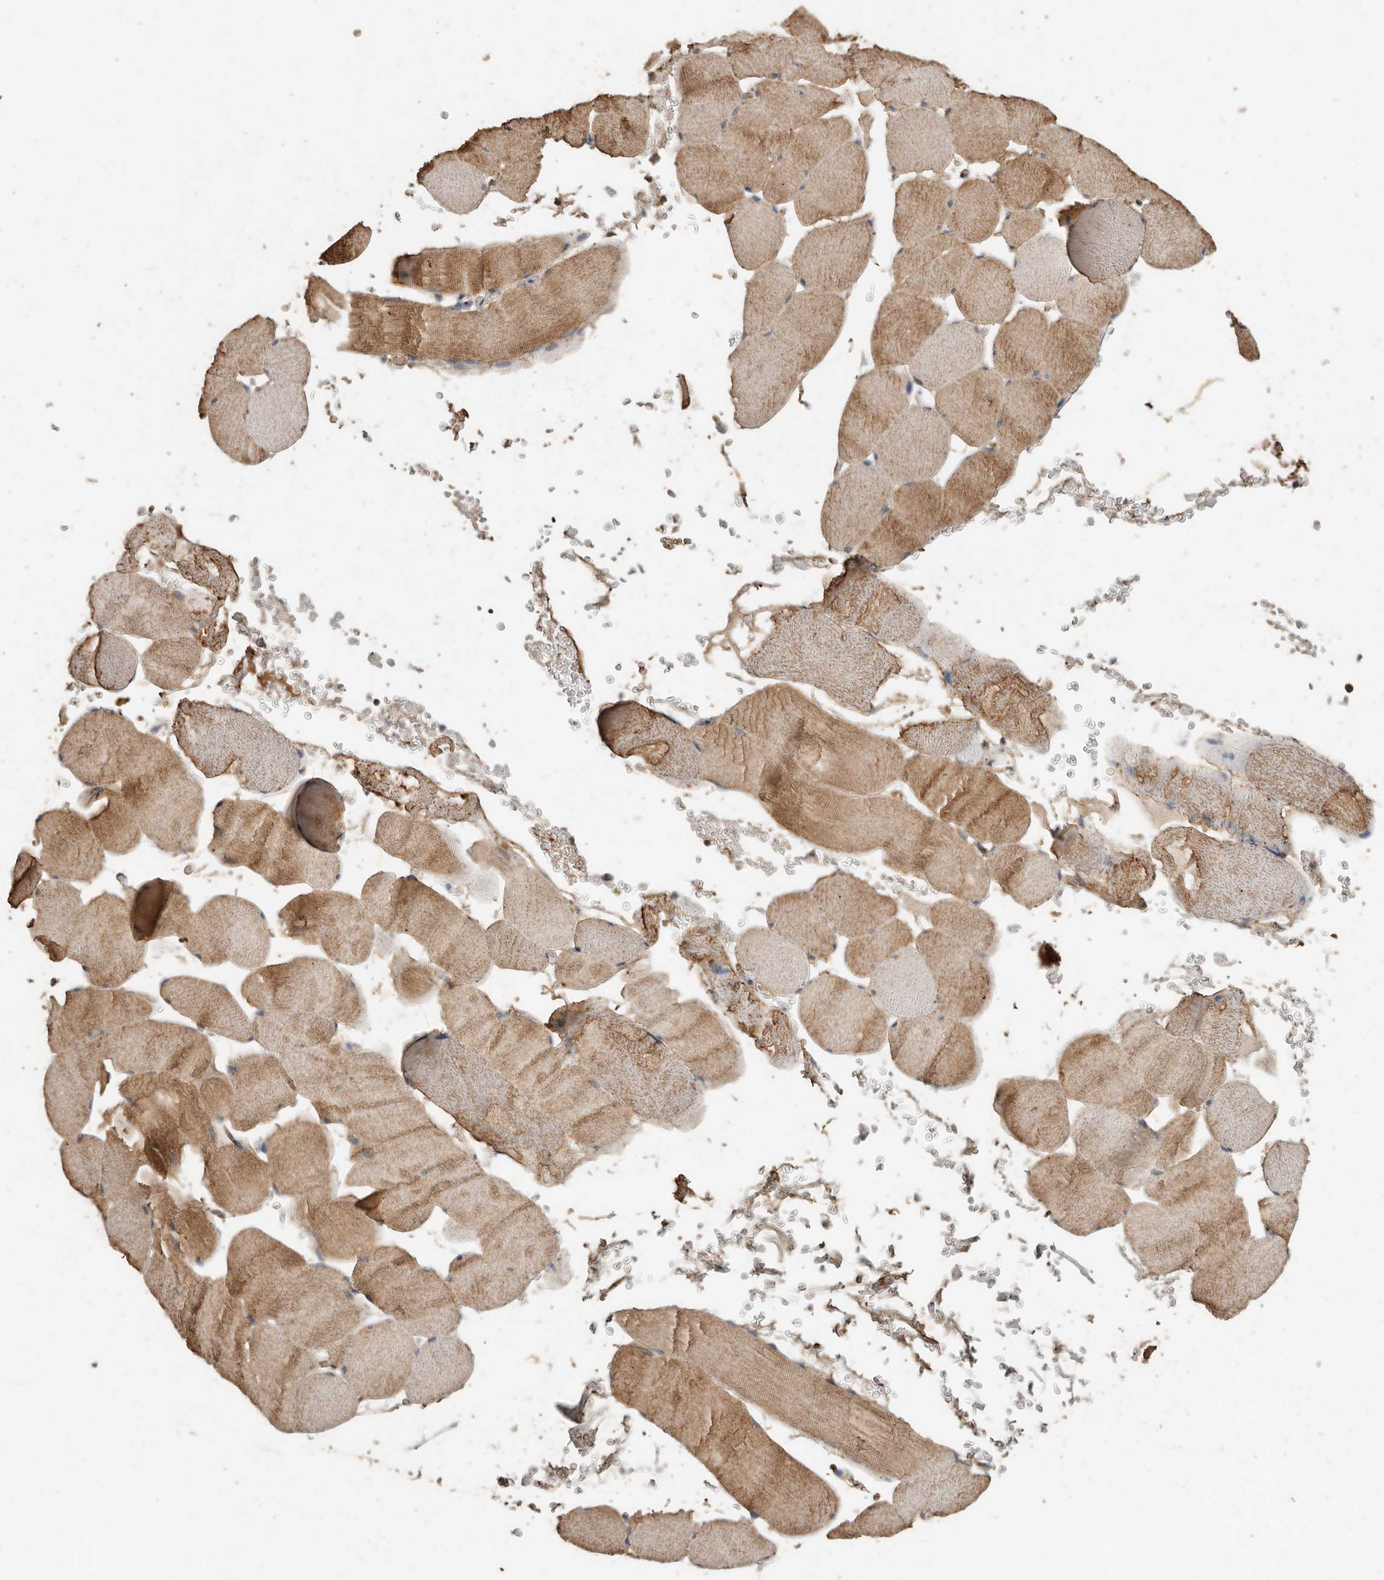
{"staining": {"intensity": "moderate", "quantity": ">75%", "location": "cytoplasmic/membranous"}, "tissue": "skeletal muscle", "cell_type": "Myocytes", "image_type": "normal", "snomed": [{"axis": "morphology", "description": "Normal tissue, NOS"}, {"axis": "topography", "description": "Skeletal muscle"}], "caption": "Moderate cytoplasmic/membranous positivity is seen in about >75% of myocytes in unremarkable skeletal muscle.", "gene": "CTF1", "patient": {"sex": "male", "age": 62}}